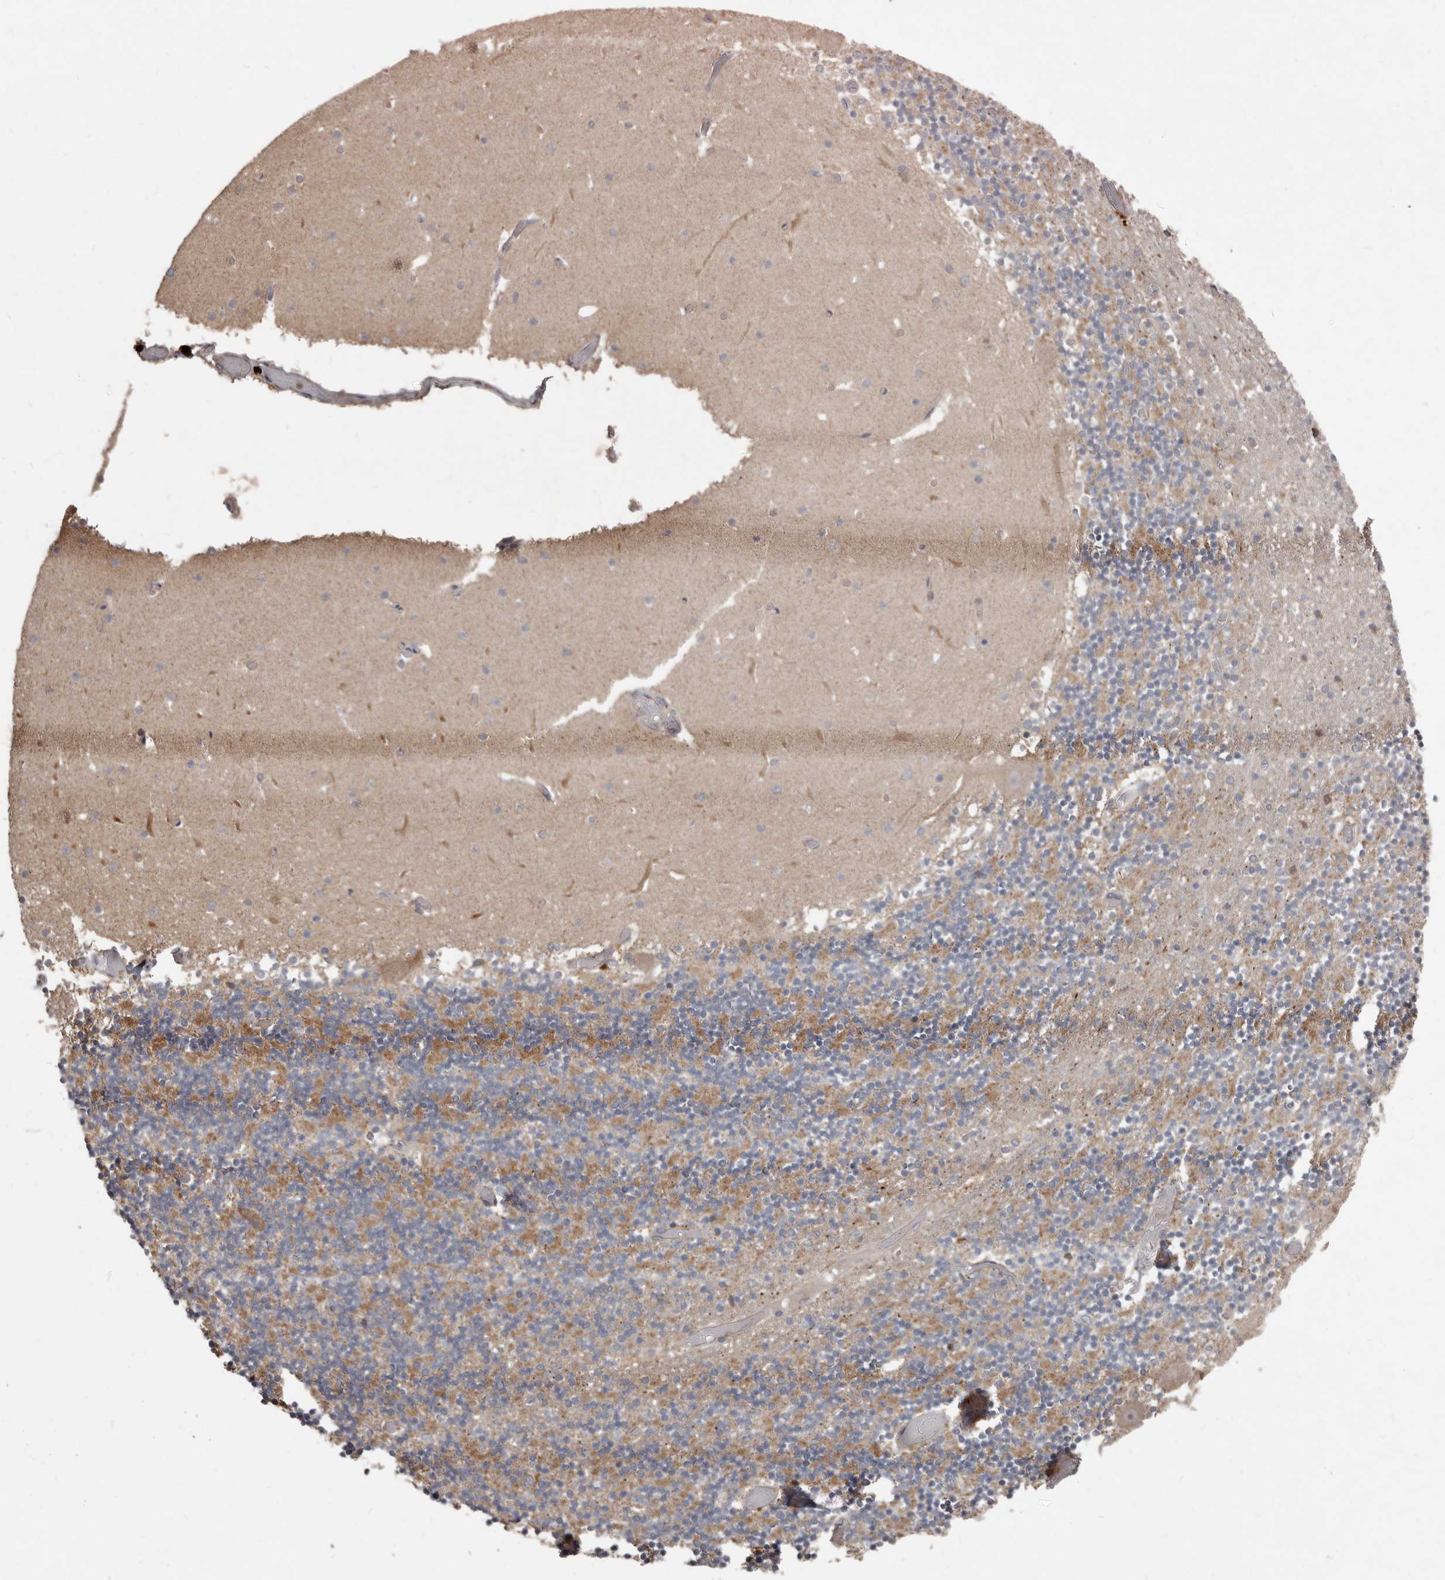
{"staining": {"intensity": "weak", "quantity": "<25%", "location": "cytoplasmic/membranous"}, "tissue": "cerebellum", "cell_type": "Cells in granular layer", "image_type": "normal", "snomed": [{"axis": "morphology", "description": "Normal tissue, NOS"}, {"axis": "topography", "description": "Cerebellum"}], "caption": "Photomicrograph shows no protein expression in cells in granular layer of unremarkable cerebellum. (IHC, brightfield microscopy, high magnification).", "gene": "FBXO31", "patient": {"sex": "female", "age": 28}}